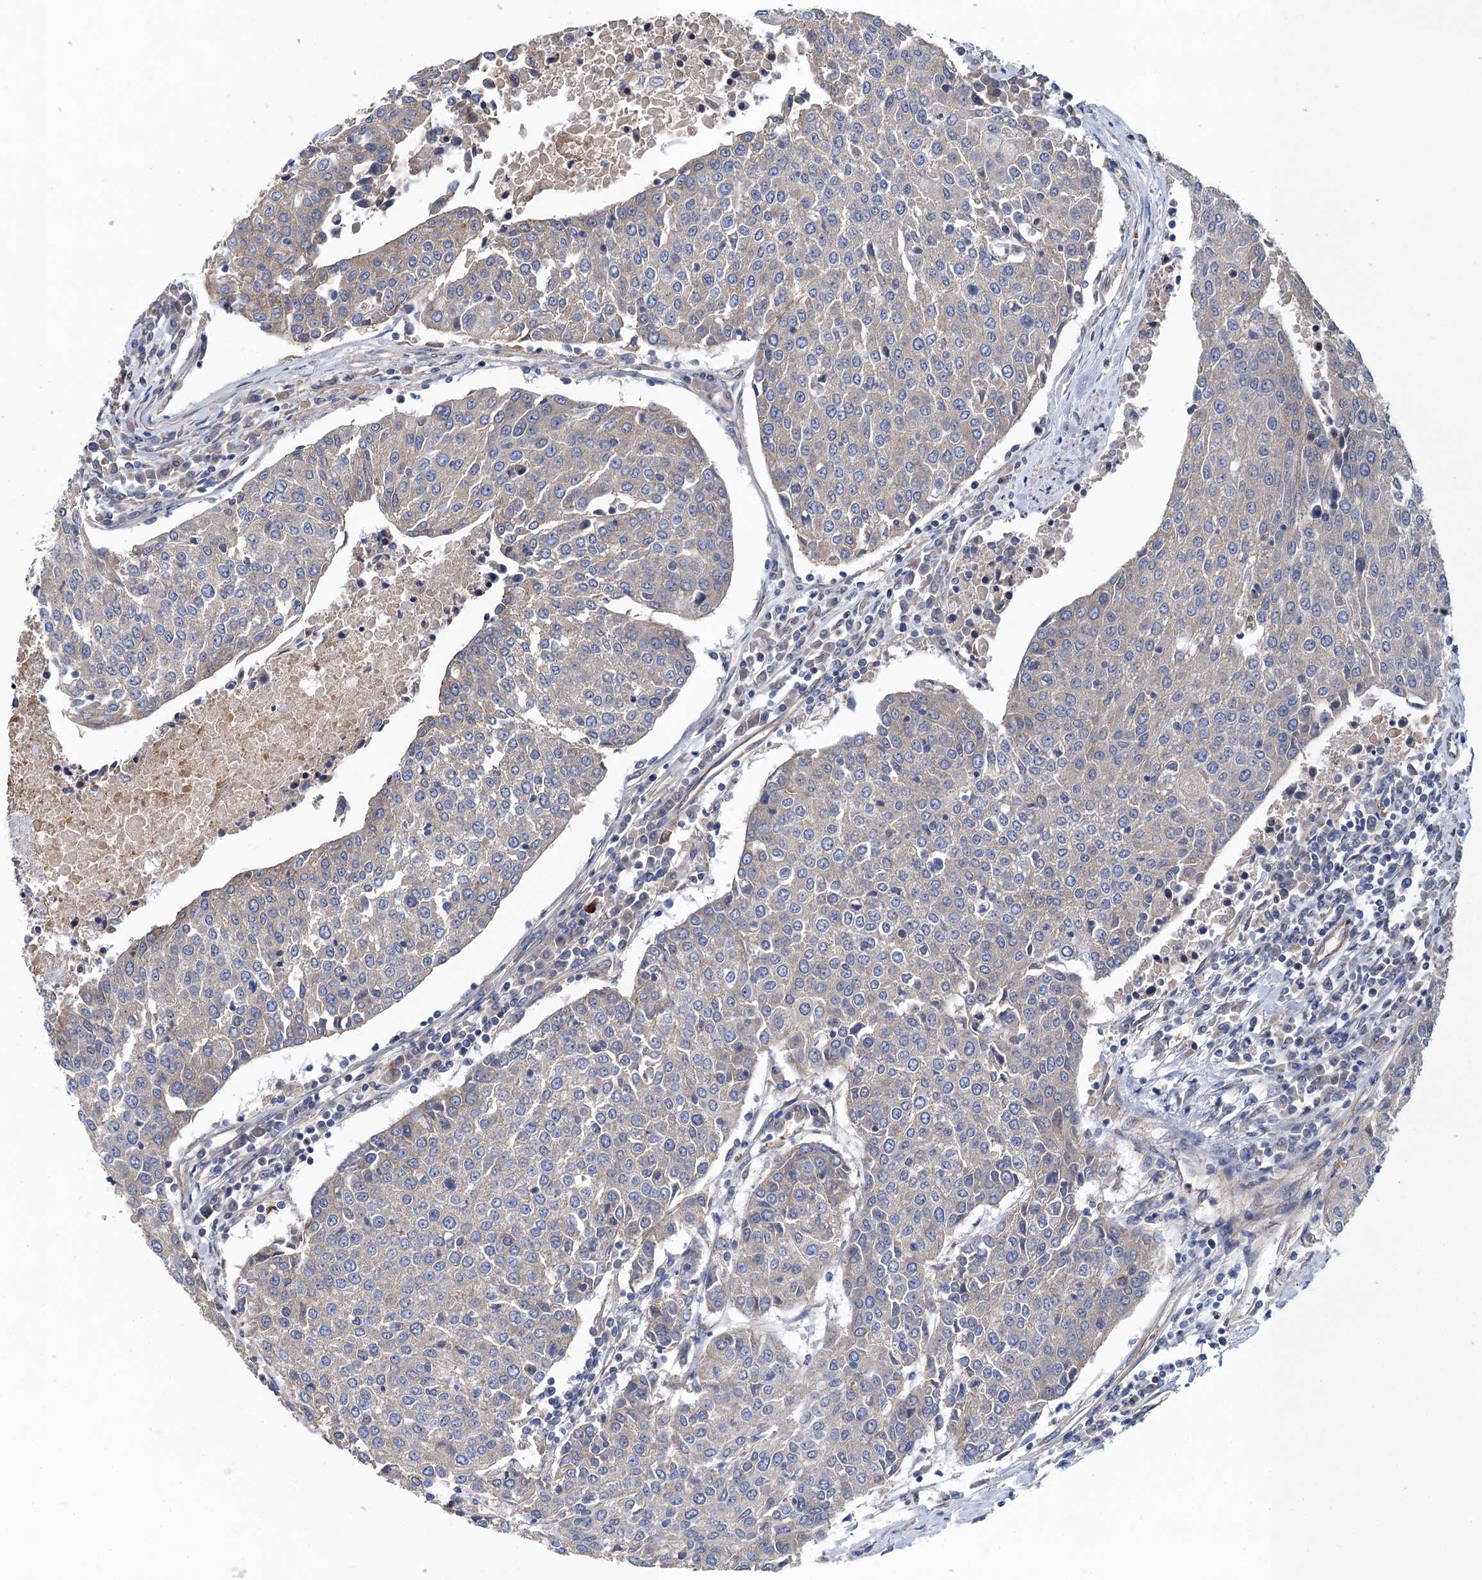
{"staining": {"intensity": "negative", "quantity": "none", "location": "none"}, "tissue": "urothelial cancer", "cell_type": "Tumor cells", "image_type": "cancer", "snomed": [{"axis": "morphology", "description": "Urothelial carcinoma, High grade"}, {"axis": "topography", "description": "Urinary bladder"}], "caption": "Immunohistochemistry micrograph of neoplastic tissue: urothelial carcinoma (high-grade) stained with DAB (3,3'-diaminobenzidine) reveals no significant protein expression in tumor cells.", "gene": "PJA2", "patient": {"sex": "female", "age": 85}}